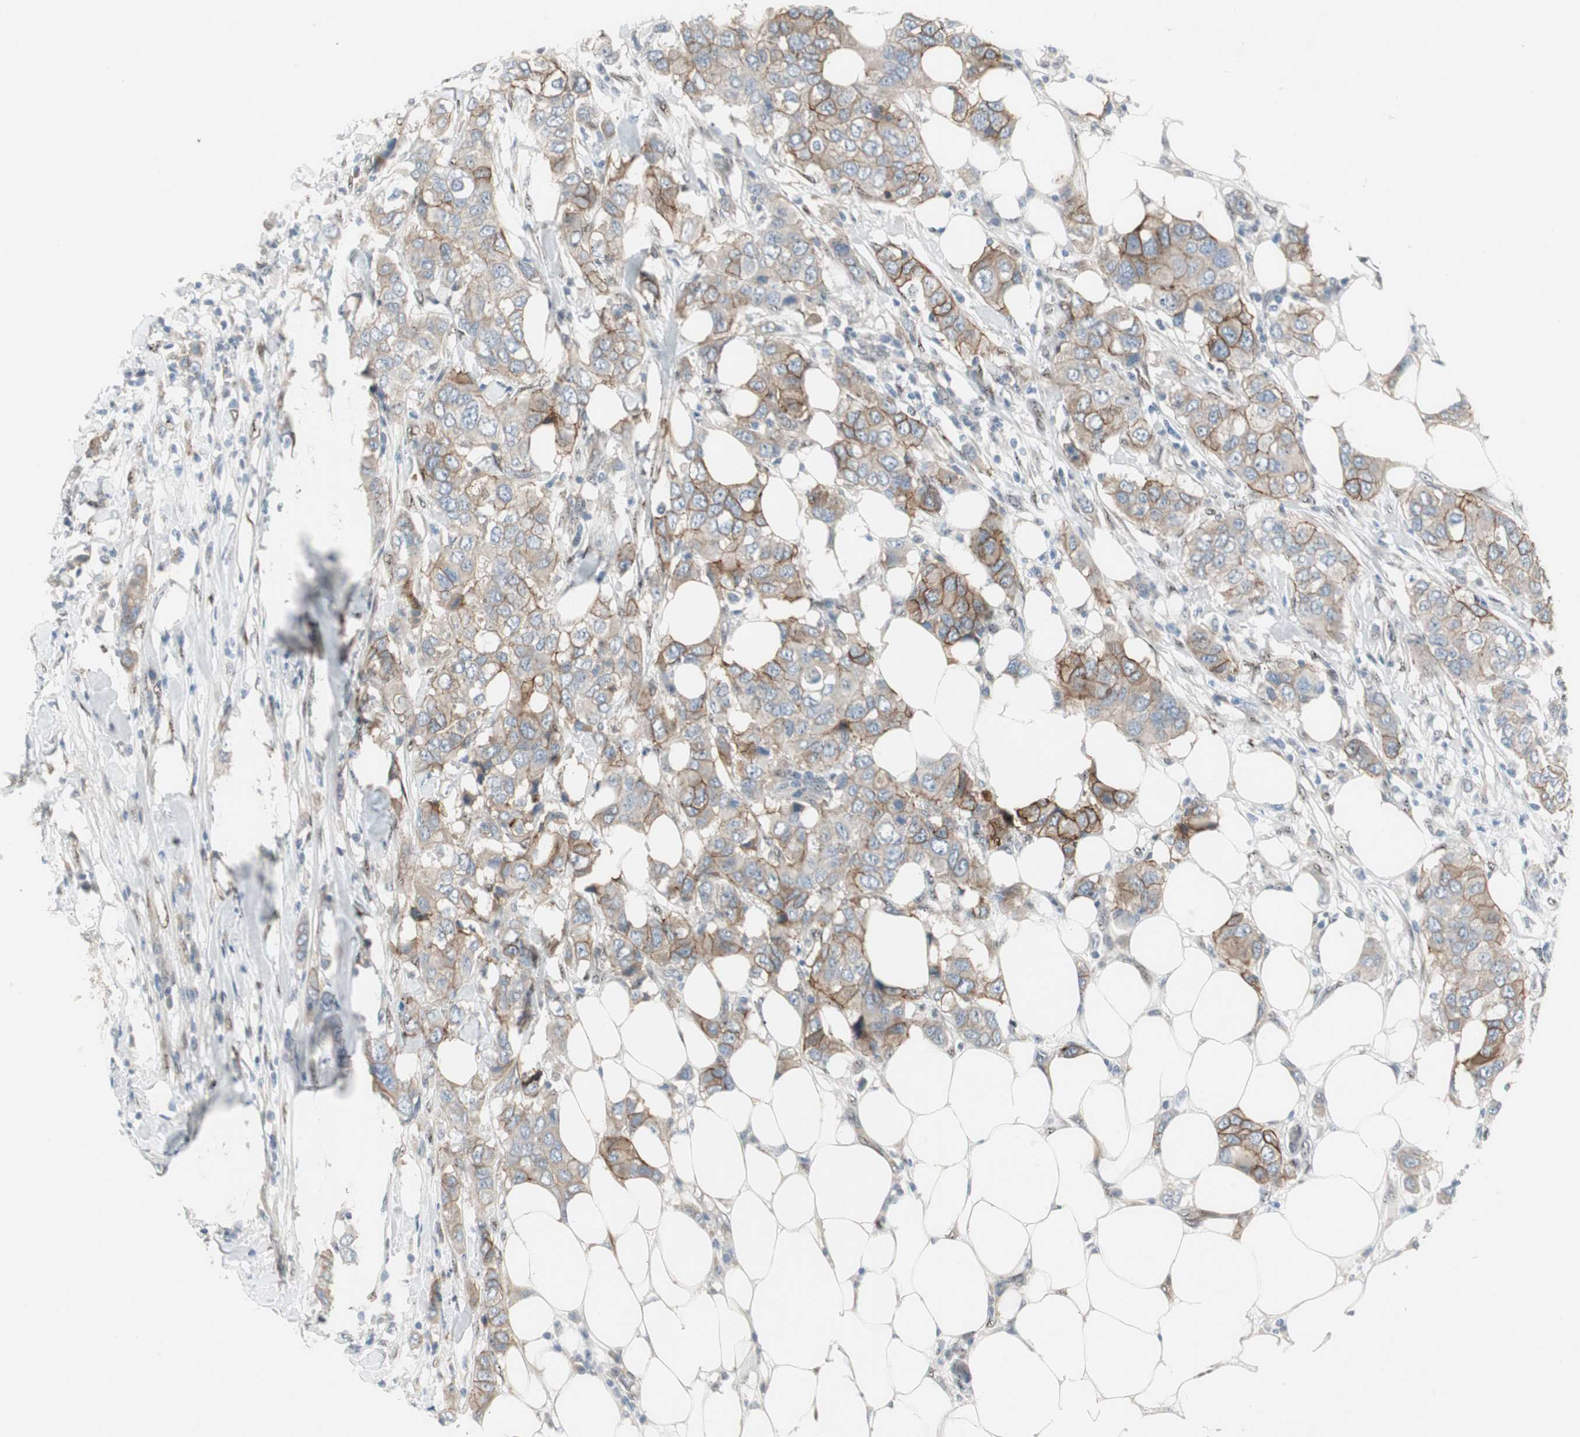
{"staining": {"intensity": "moderate", "quantity": ">75%", "location": "cytoplasmic/membranous"}, "tissue": "breast cancer", "cell_type": "Tumor cells", "image_type": "cancer", "snomed": [{"axis": "morphology", "description": "Duct carcinoma"}, {"axis": "topography", "description": "Breast"}], "caption": "Moderate cytoplasmic/membranous positivity for a protein is identified in approximately >75% of tumor cells of breast infiltrating ductal carcinoma using IHC.", "gene": "CAND2", "patient": {"sex": "female", "age": 50}}